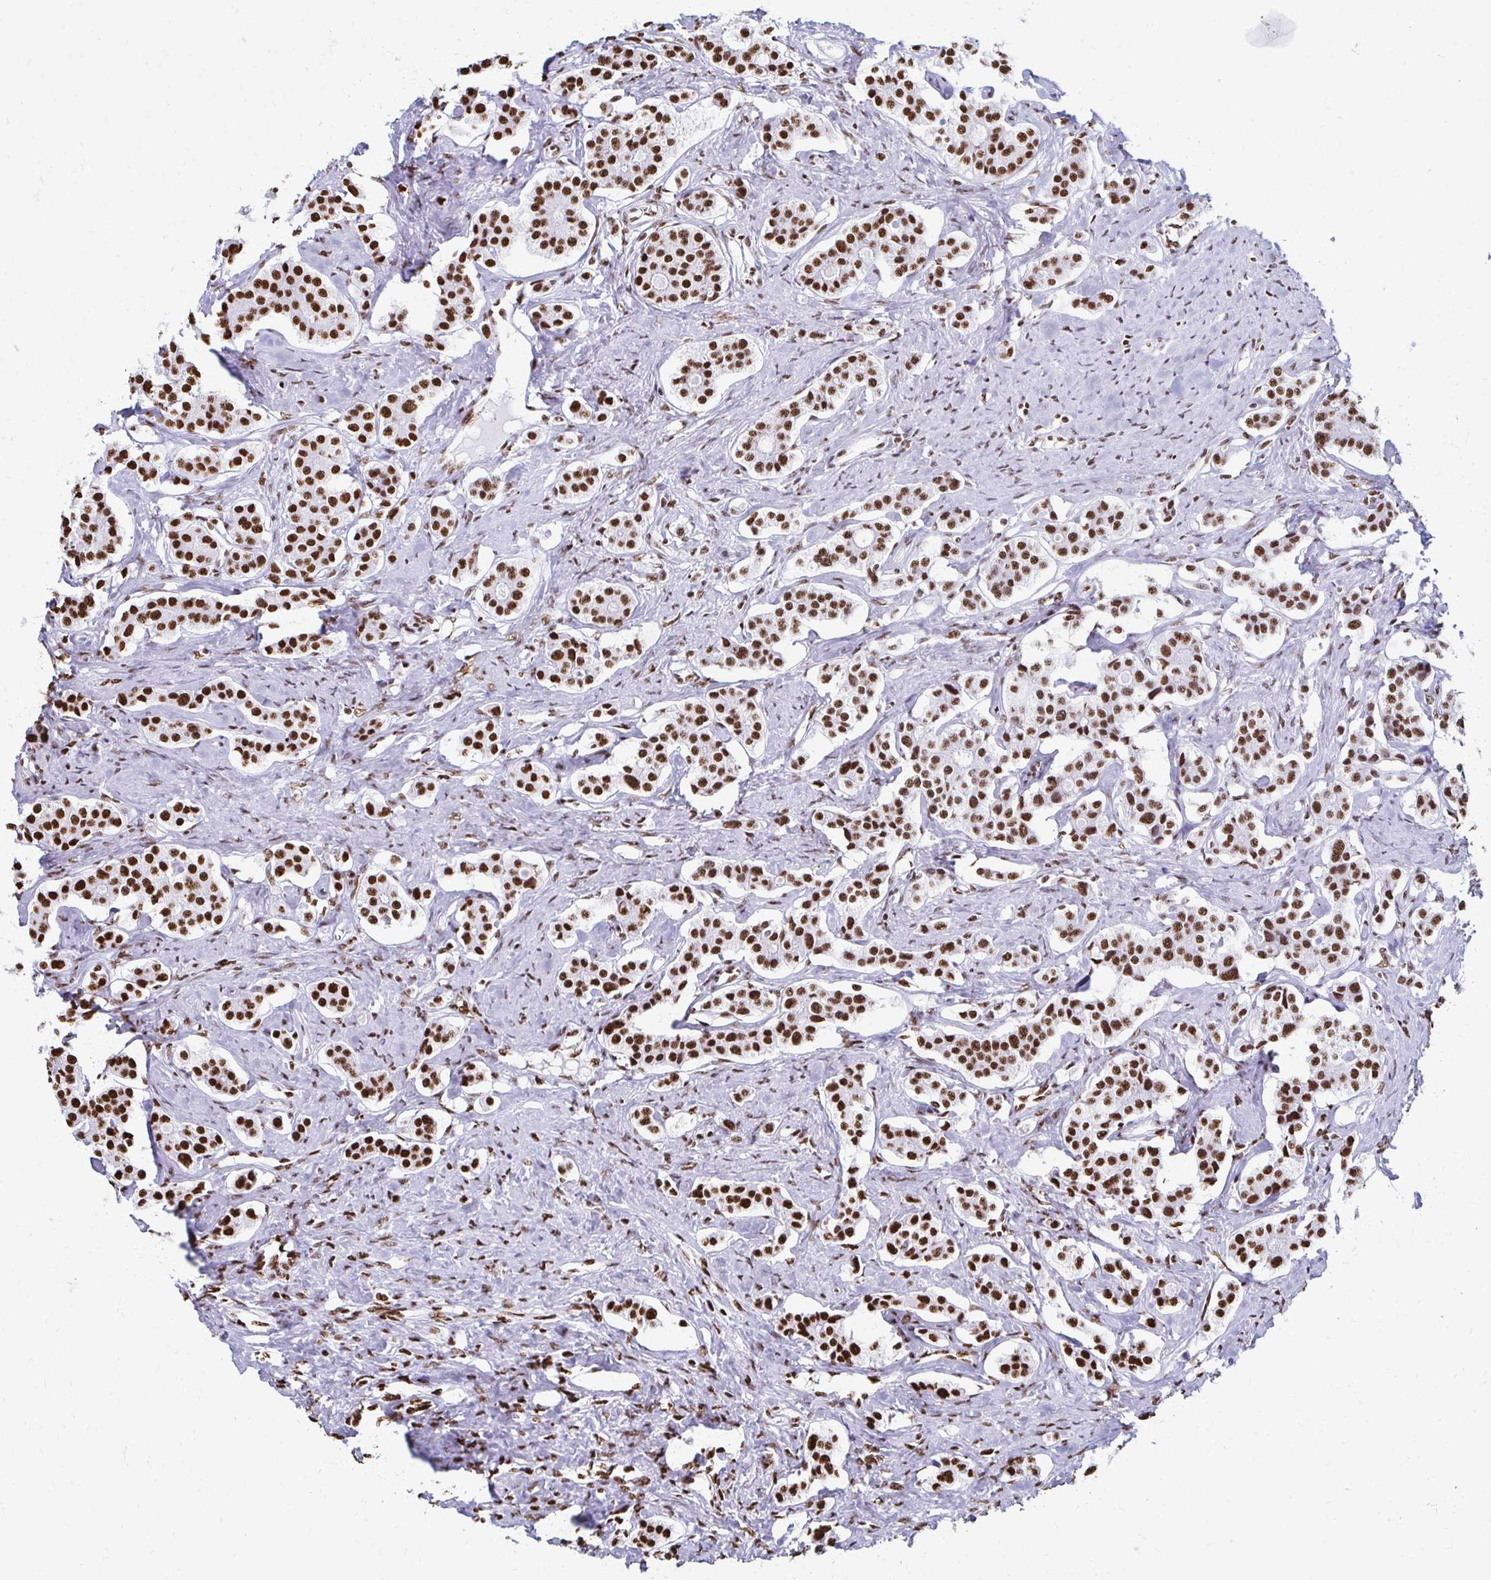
{"staining": {"intensity": "strong", "quantity": ">75%", "location": "nuclear"}, "tissue": "carcinoid", "cell_type": "Tumor cells", "image_type": "cancer", "snomed": [{"axis": "morphology", "description": "Carcinoid, malignant, NOS"}, {"axis": "topography", "description": "Small intestine"}], "caption": "Immunohistochemistry (IHC) (DAB (3,3'-diaminobenzidine)) staining of human malignant carcinoid displays strong nuclear protein expression in approximately >75% of tumor cells.", "gene": "NONO", "patient": {"sex": "male", "age": 63}}